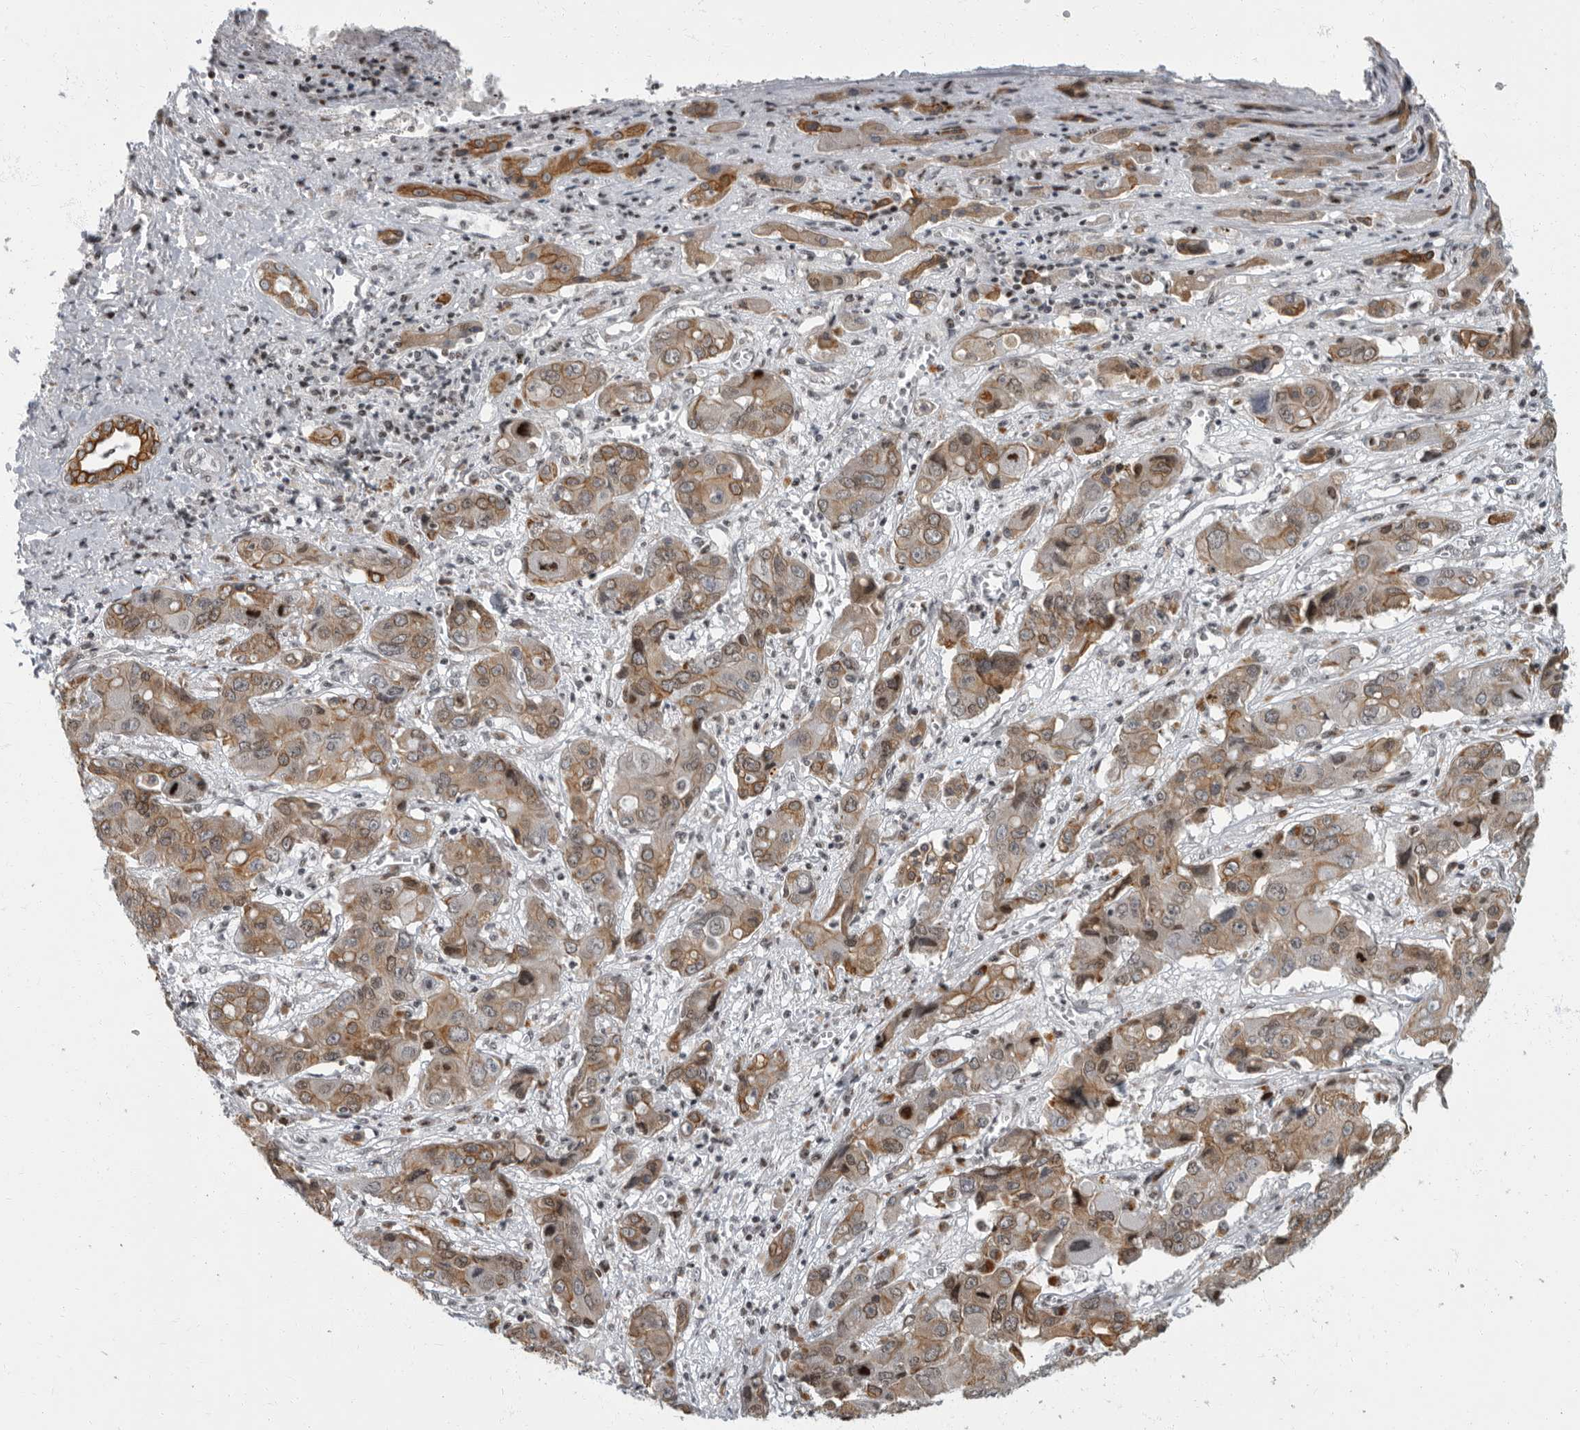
{"staining": {"intensity": "weak", "quantity": ">75%", "location": "cytoplasmic/membranous"}, "tissue": "liver cancer", "cell_type": "Tumor cells", "image_type": "cancer", "snomed": [{"axis": "morphology", "description": "Cholangiocarcinoma"}, {"axis": "topography", "description": "Liver"}], "caption": "This is a photomicrograph of immunohistochemistry (IHC) staining of liver cancer (cholangiocarcinoma), which shows weak positivity in the cytoplasmic/membranous of tumor cells.", "gene": "EVI5", "patient": {"sex": "male", "age": 67}}